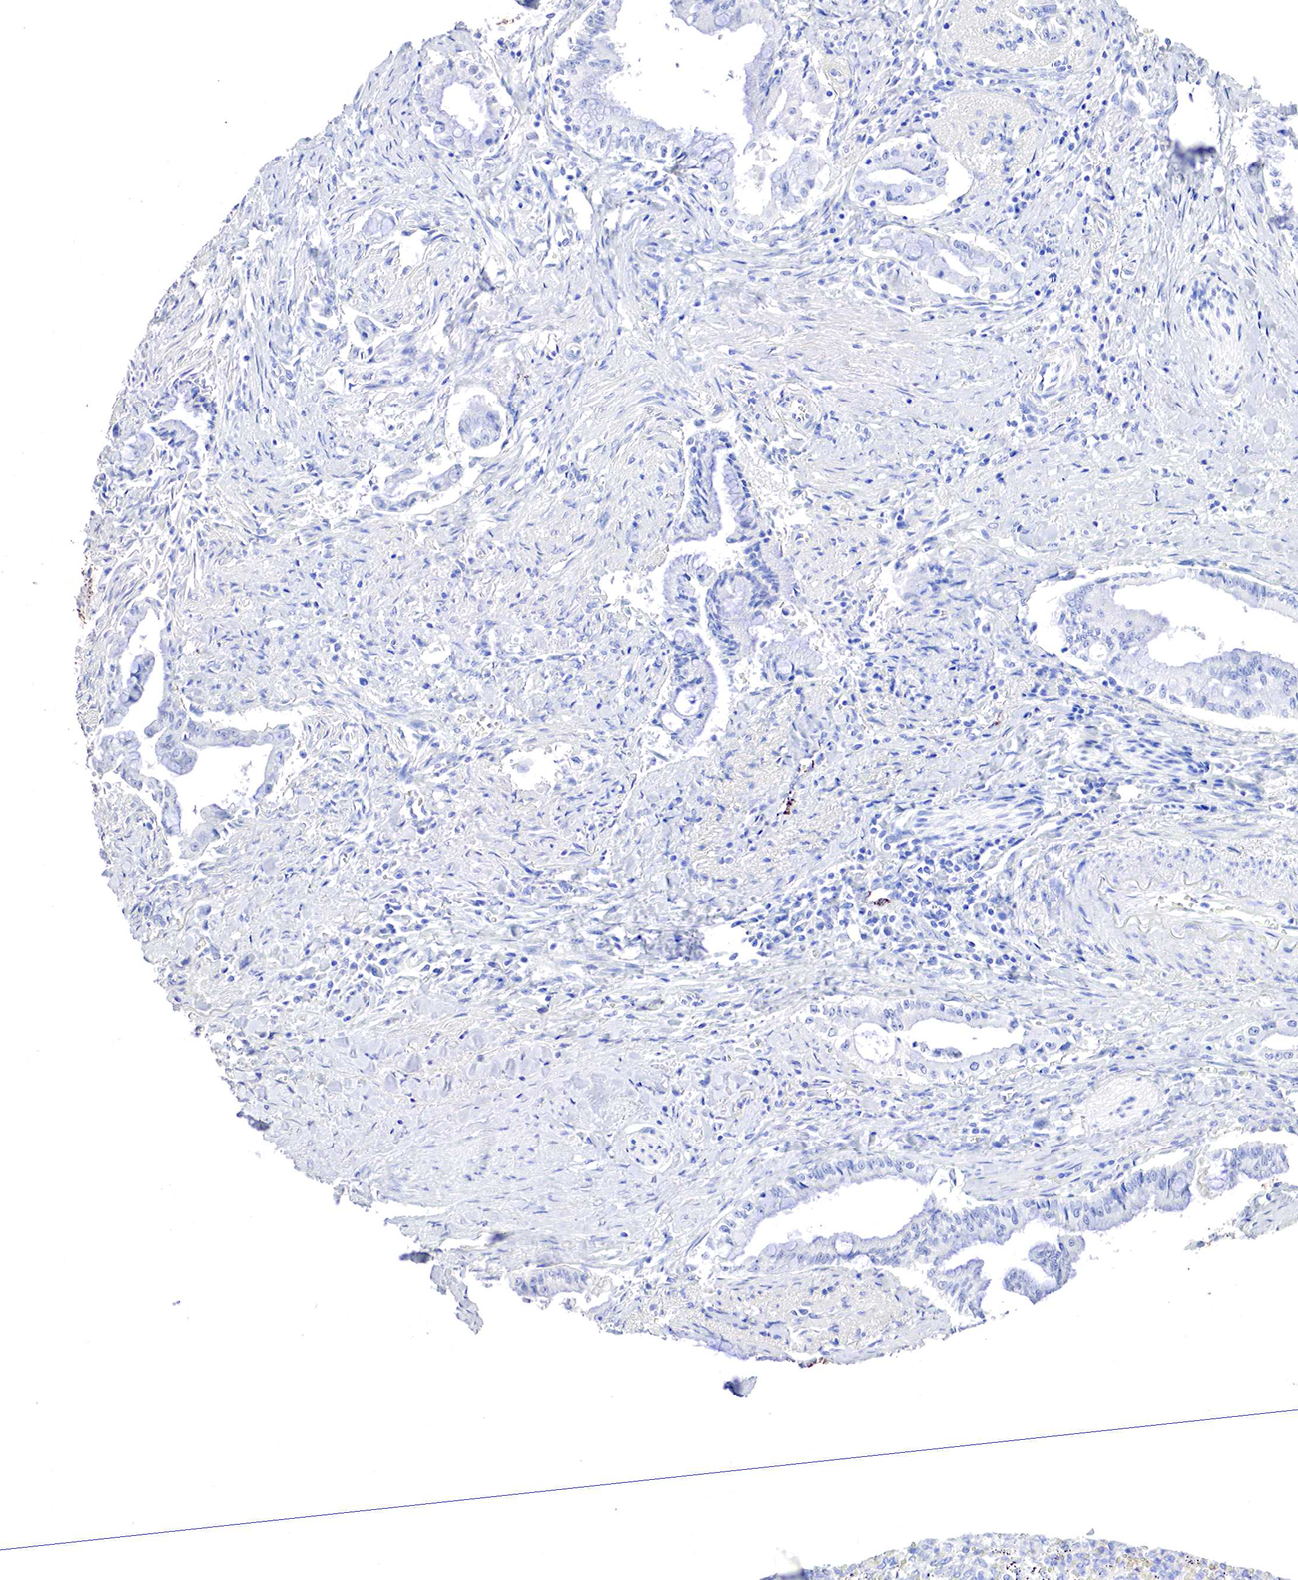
{"staining": {"intensity": "negative", "quantity": "none", "location": "none"}, "tissue": "pancreatic cancer", "cell_type": "Tumor cells", "image_type": "cancer", "snomed": [{"axis": "morphology", "description": "Adenocarcinoma, NOS"}, {"axis": "topography", "description": "Pancreas"}], "caption": "Pancreatic cancer (adenocarcinoma) was stained to show a protein in brown. There is no significant expression in tumor cells.", "gene": "OTC", "patient": {"sex": "male", "age": 59}}